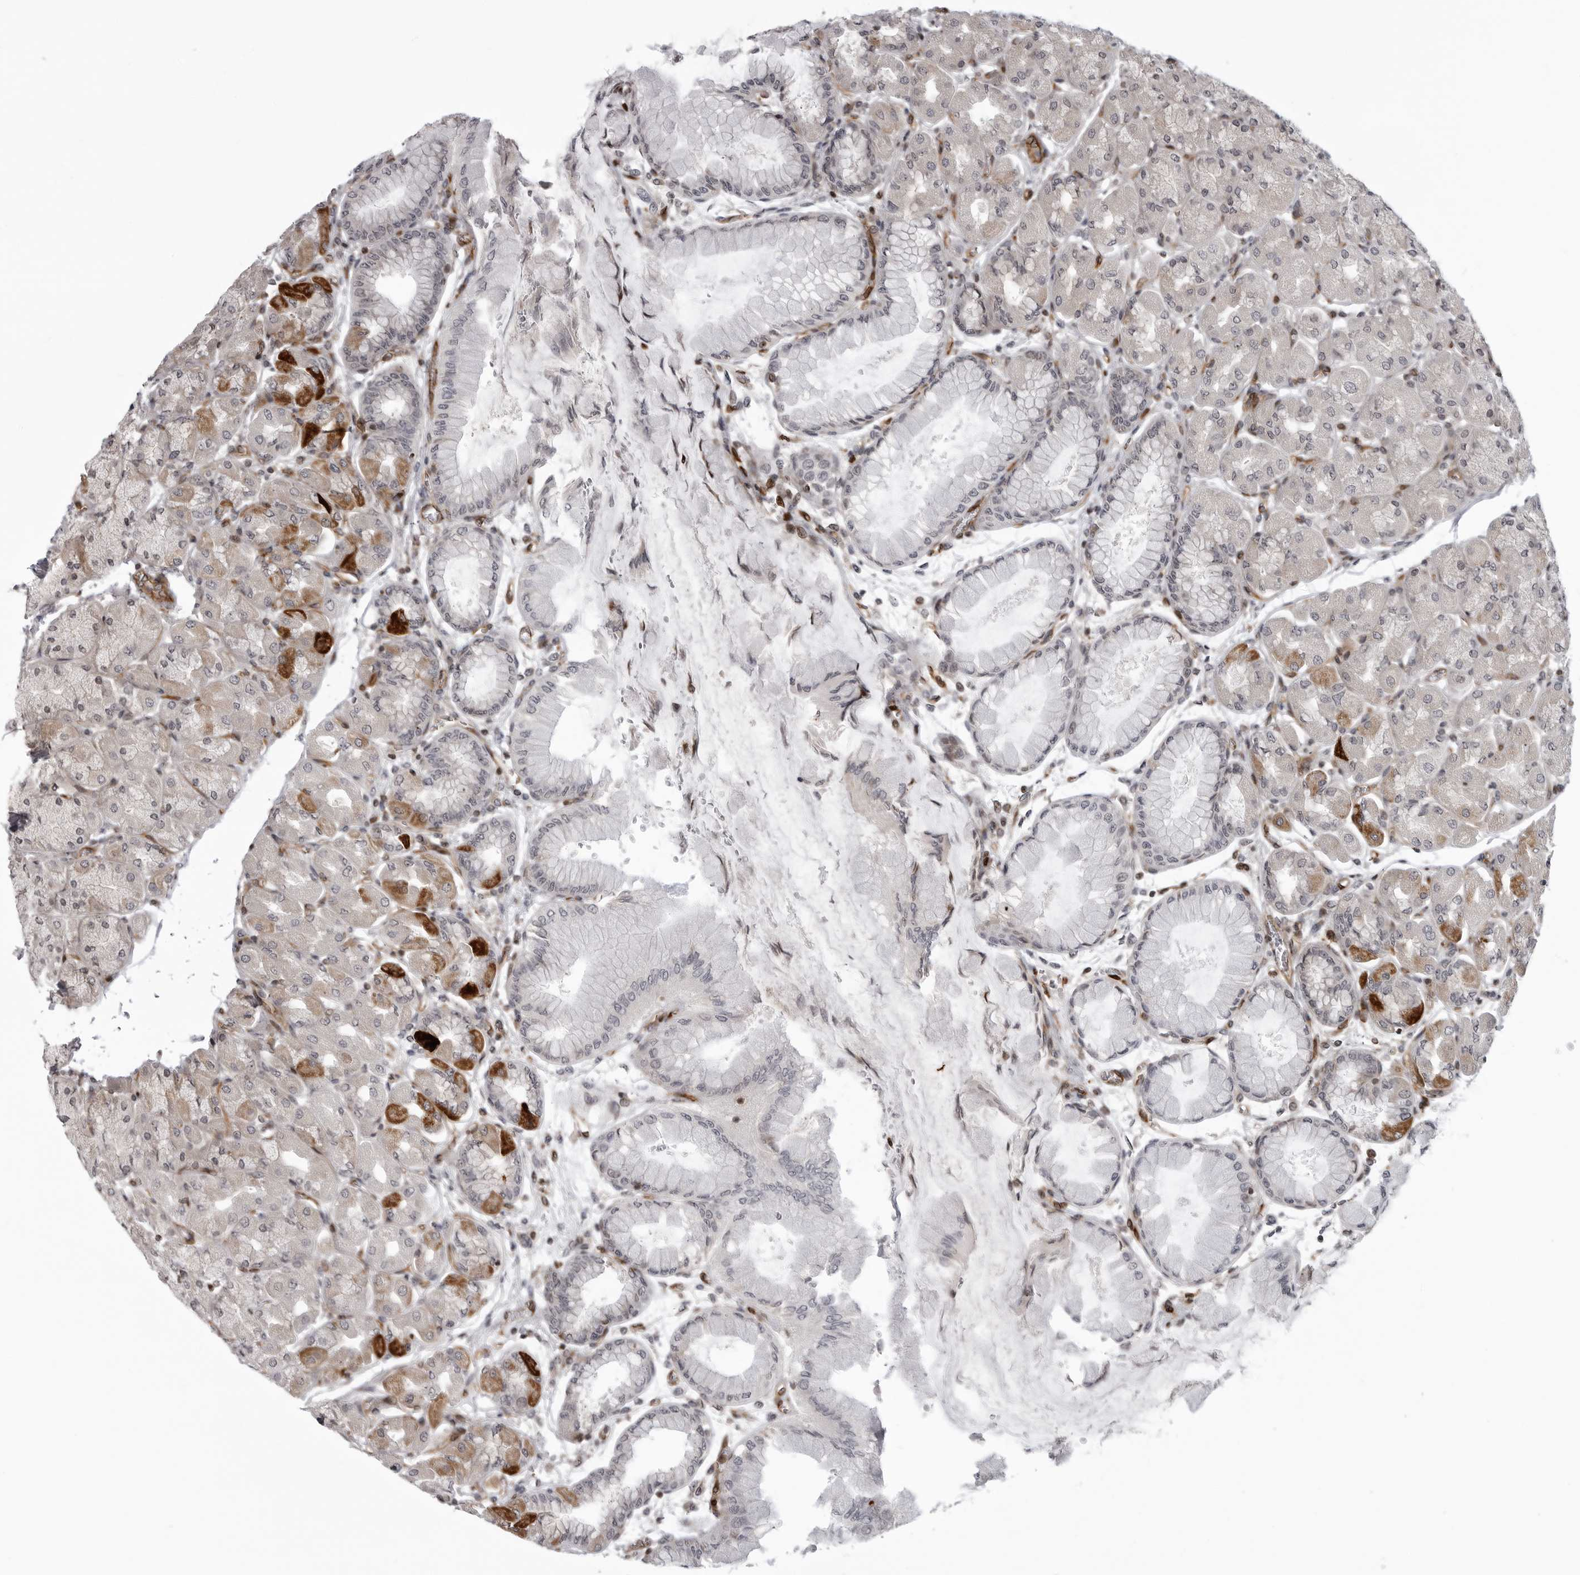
{"staining": {"intensity": "moderate", "quantity": "25%-75%", "location": "cytoplasmic/membranous,nuclear"}, "tissue": "stomach", "cell_type": "Glandular cells", "image_type": "normal", "snomed": [{"axis": "morphology", "description": "Normal tissue, NOS"}, {"axis": "topography", "description": "Stomach, upper"}], "caption": "Immunohistochemical staining of benign stomach reveals medium levels of moderate cytoplasmic/membranous,nuclear positivity in about 25%-75% of glandular cells.", "gene": "ABL1", "patient": {"sex": "female", "age": 56}}